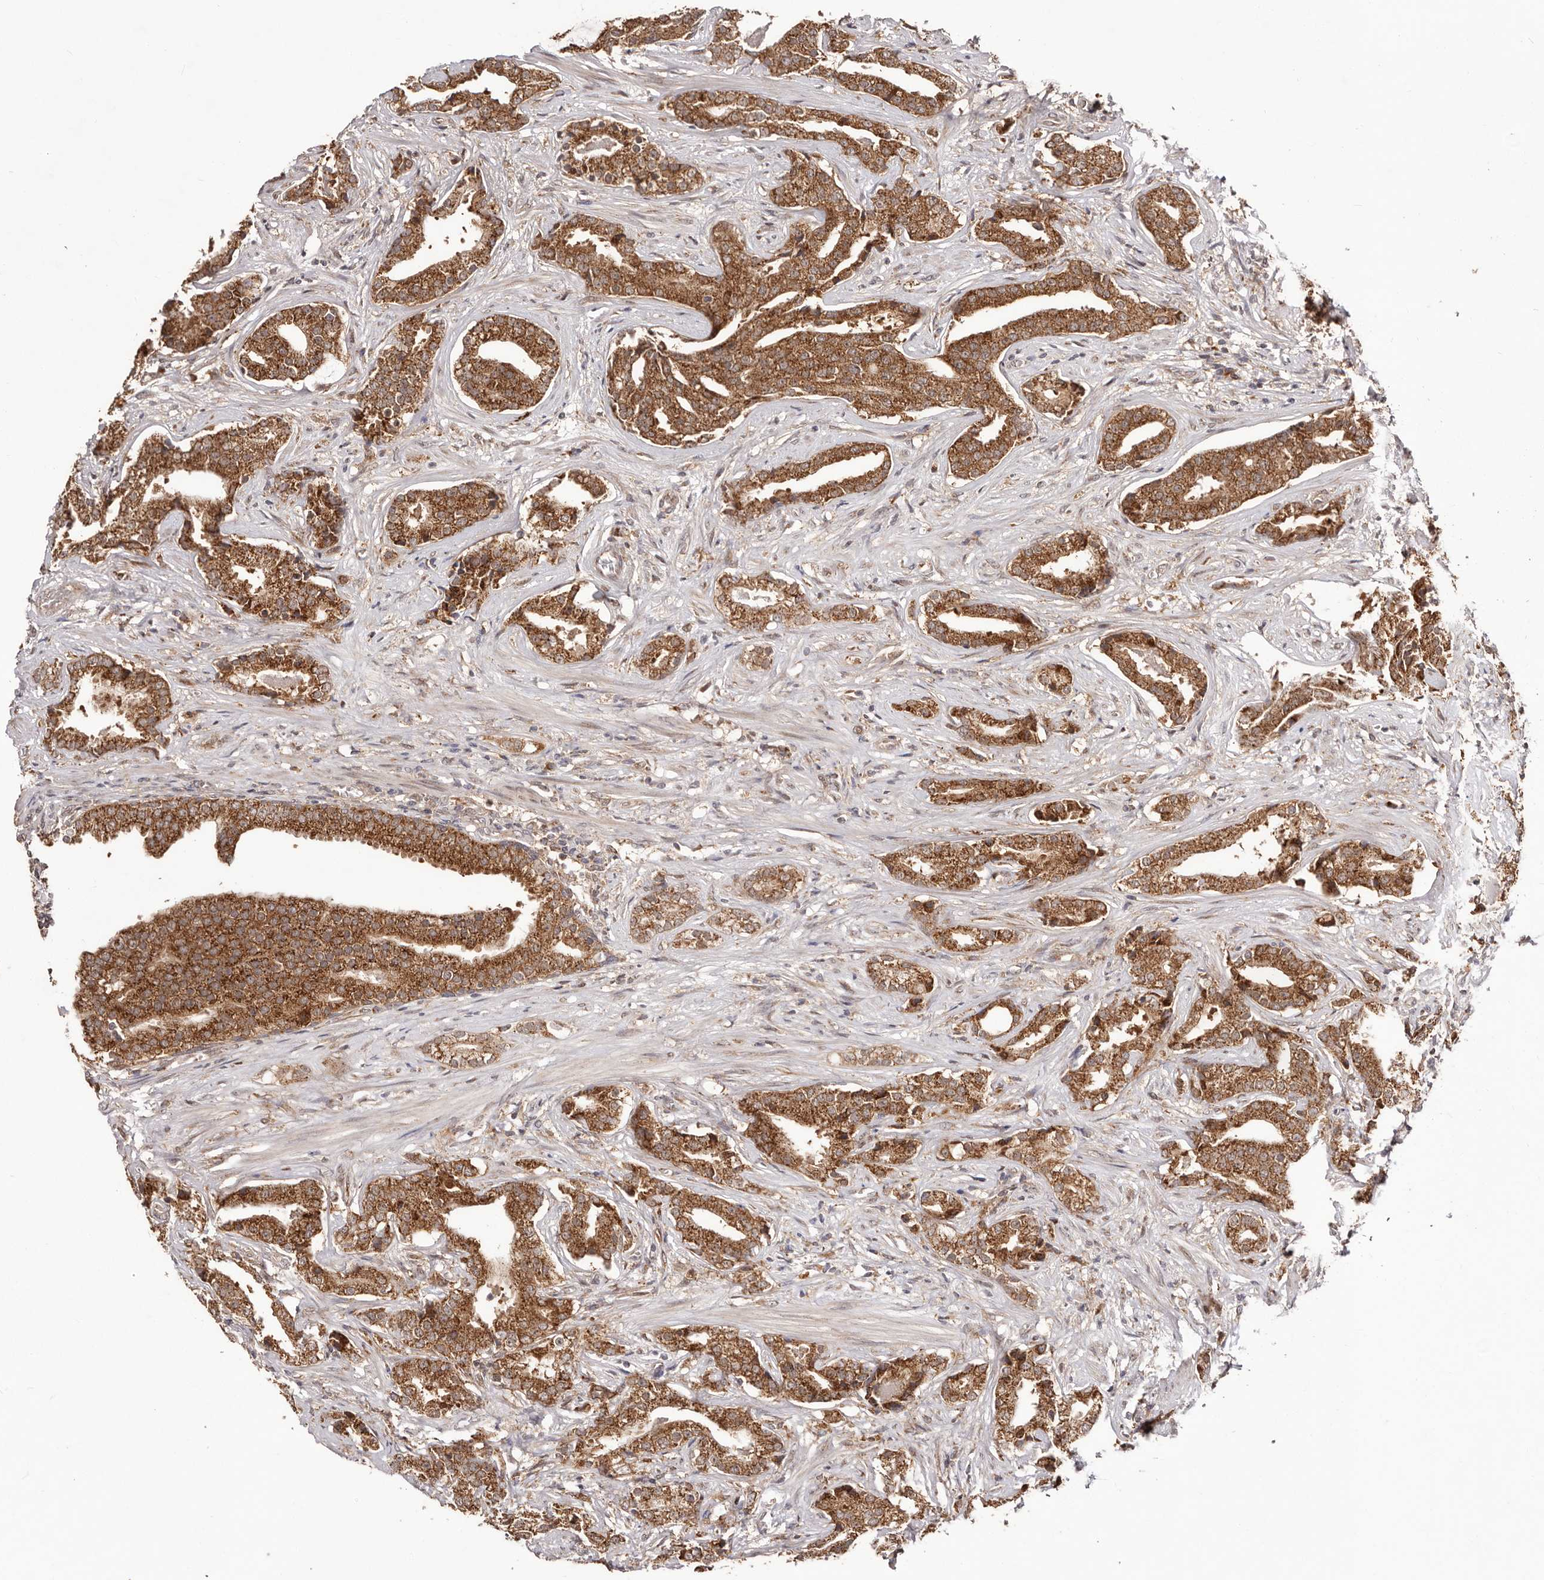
{"staining": {"intensity": "strong", "quantity": ">75%", "location": "cytoplasmic/membranous"}, "tissue": "prostate cancer", "cell_type": "Tumor cells", "image_type": "cancer", "snomed": [{"axis": "morphology", "description": "Adenocarcinoma, Low grade"}, {"axis": "topography", "description": "Prostate"}], "caption": "Human prostate cancer stained with a brown dye demonstrates strong cytoplasmic/membranous positive positivity in about >75% of tumor cells.", "gene": "EGR3", "patient": {"sex": "male", "age": 67}}